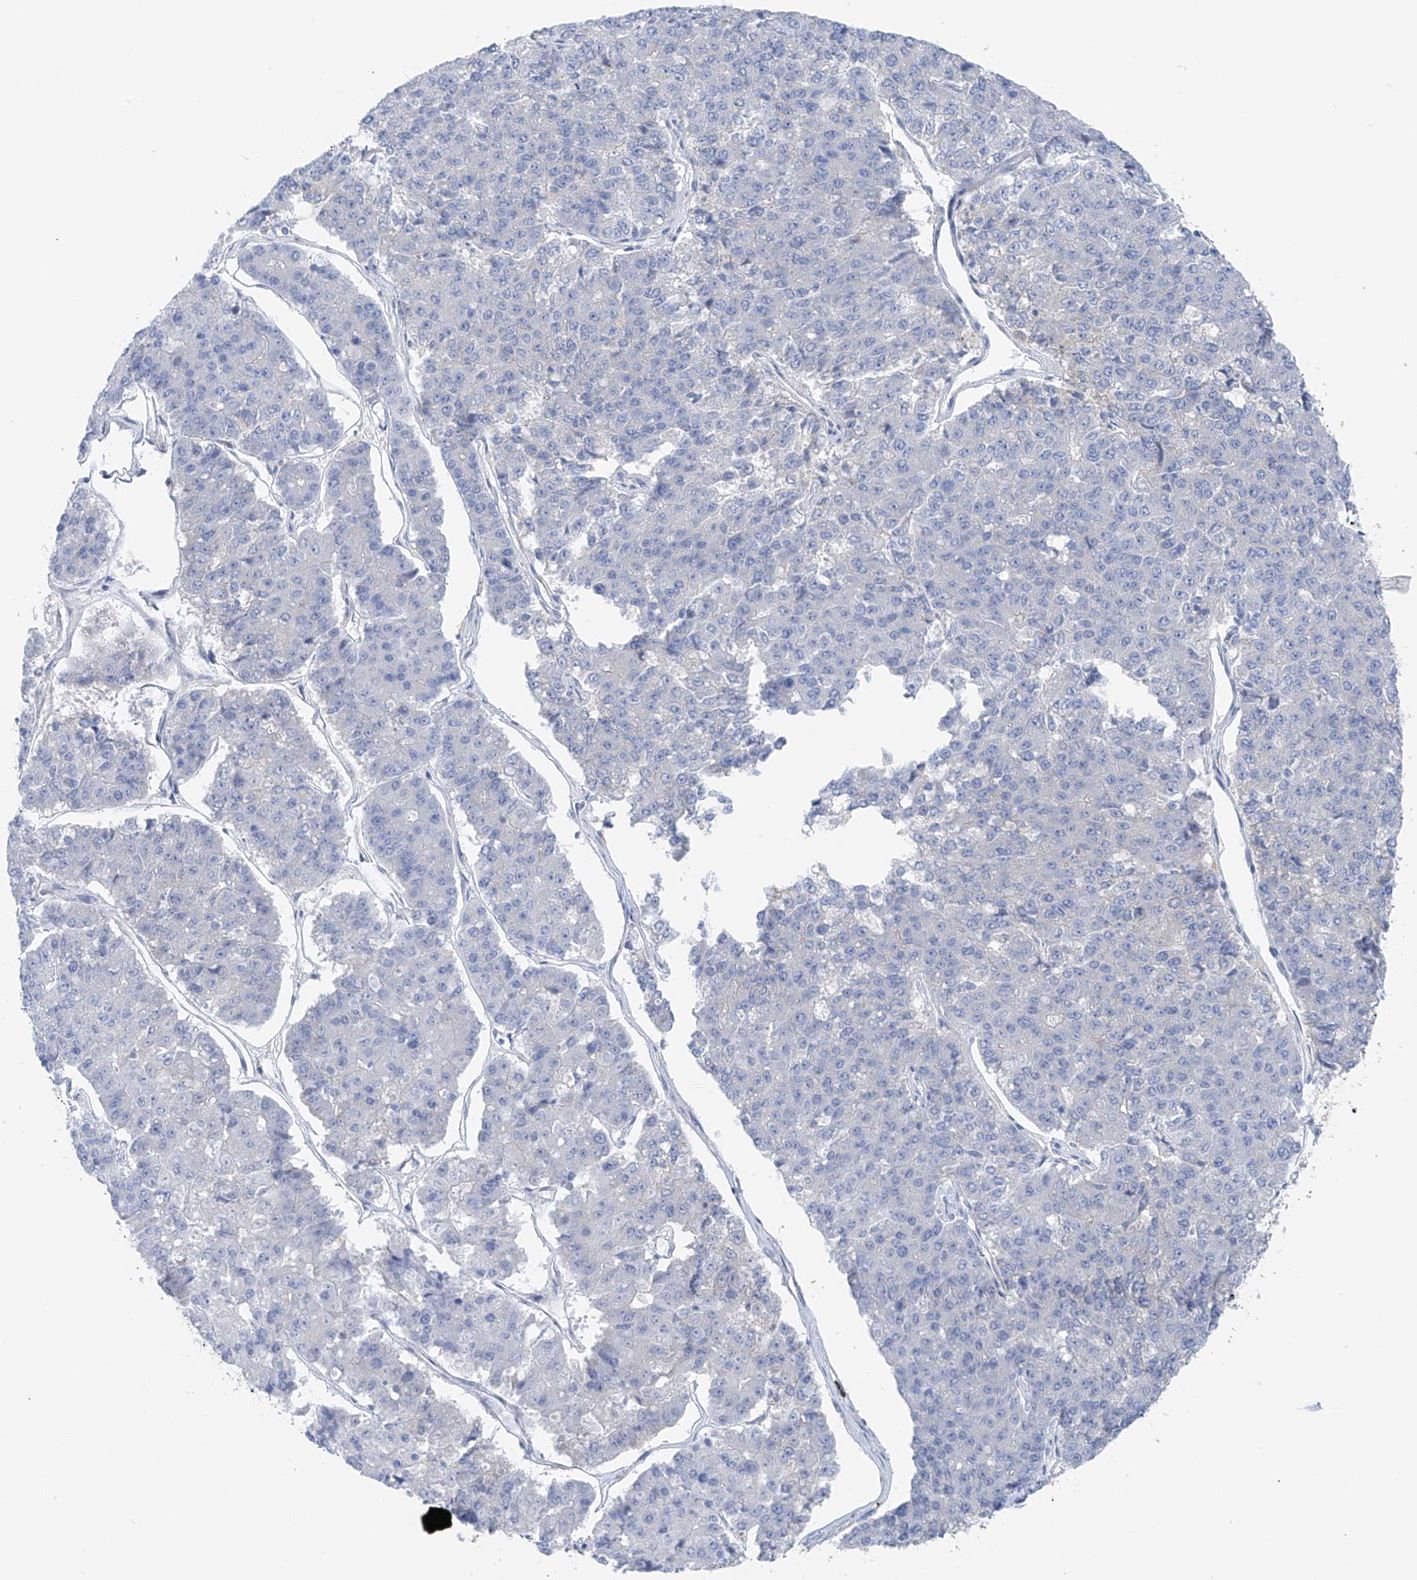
{"staining": {"intensity": "negative", "quantity": "none", "location": "none"}, "tissue": "pancreatic cancer", "cell_type": "Tumor cells", "image_type": "cancer", "snomed": [{"axis": "morphology", "description": "Adenocarcinoma, NOS"}, {"axis": "topography", "description": "Pancreas"}], "caption": "A high-resolution micrograph shows immunohistochemistry staining of pancreatic cancer, which reveals no significant positivity in tumor cells. (Brightfield microscopy of DAB immunohistochemistry at high magnification).", "gene": "POMGNT2", "patient": {"sex": "male", "age": 50}}